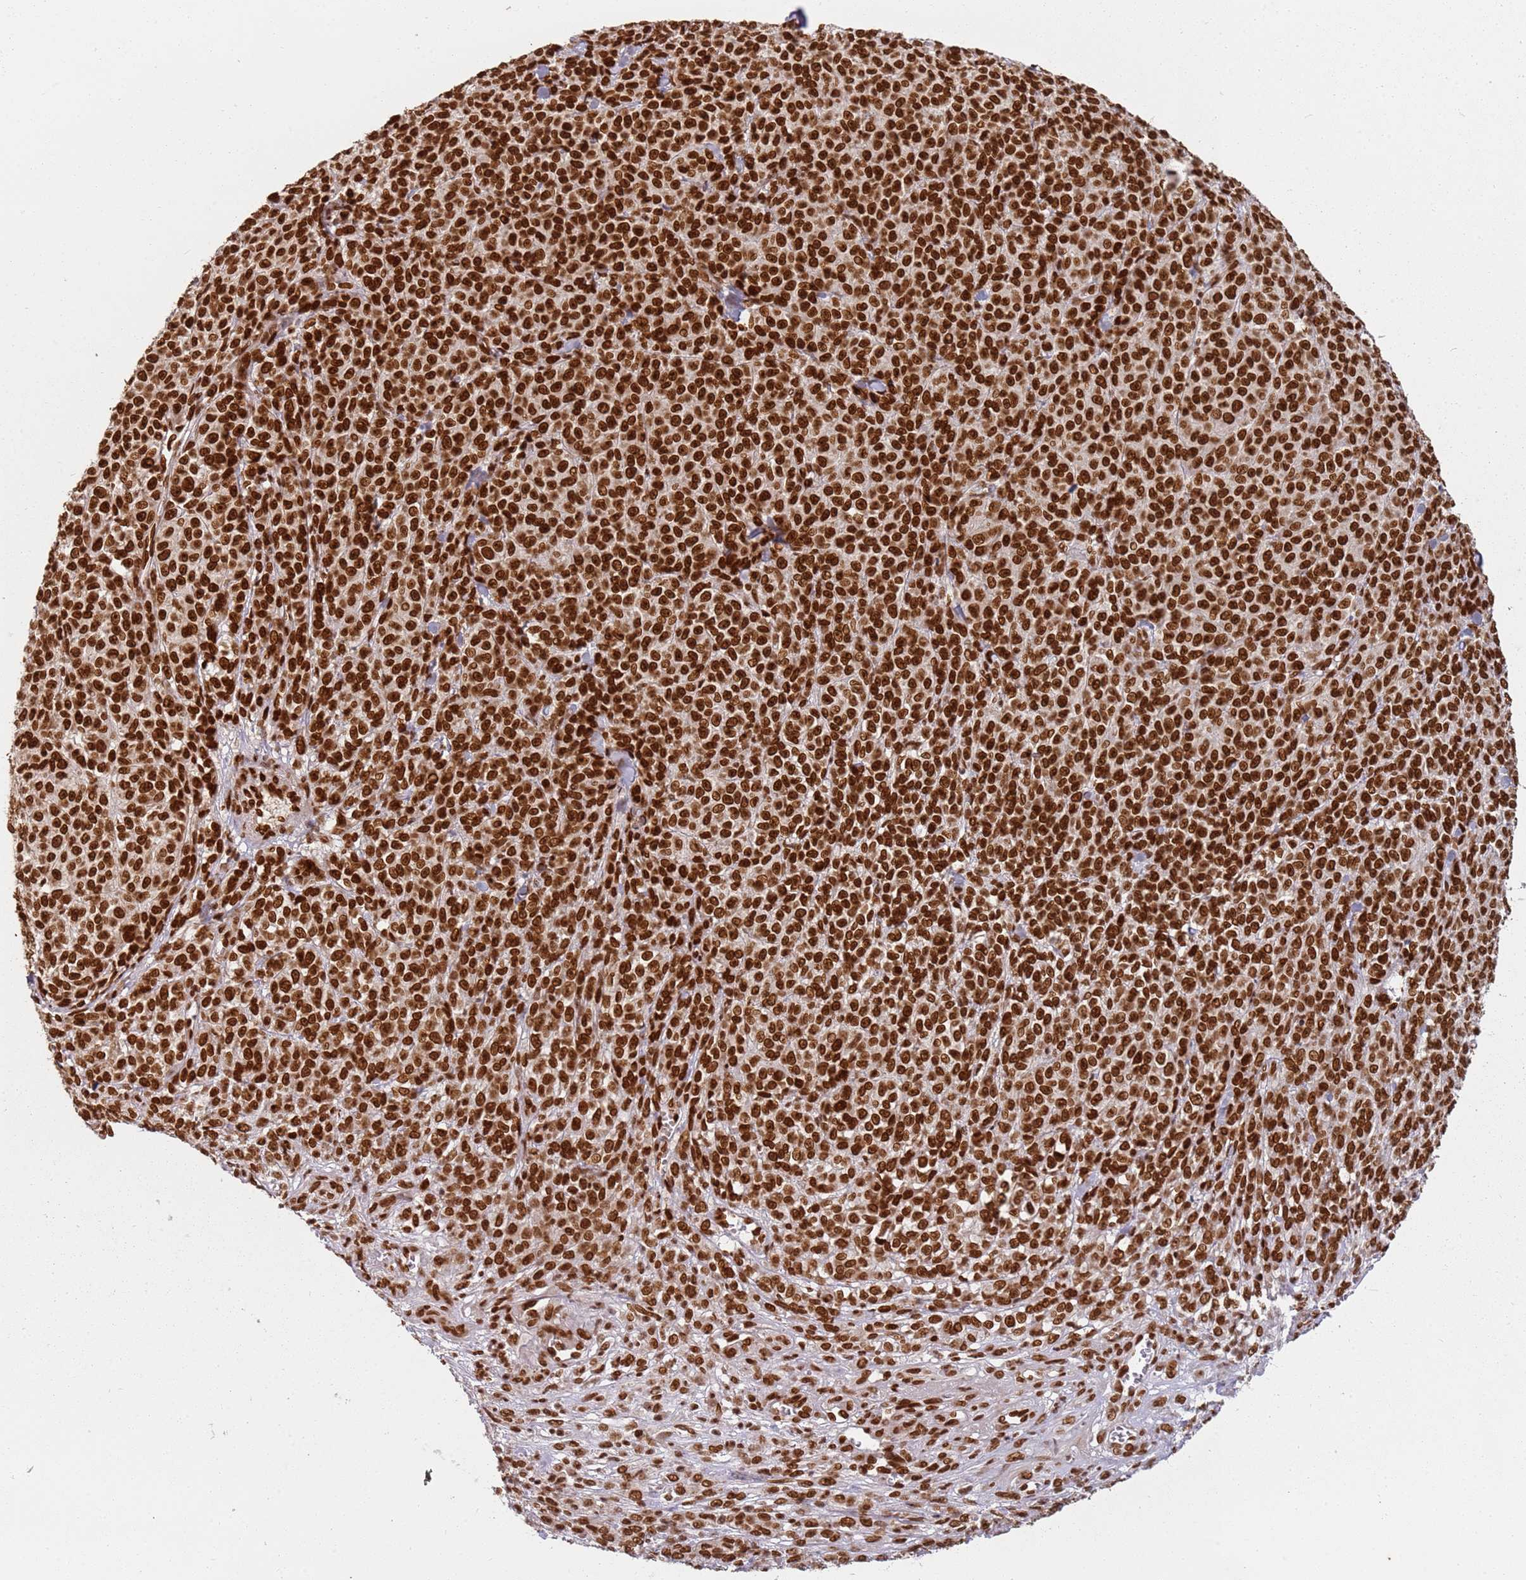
{"staining": {"intensity": "strong", "quantity": ">75%", "location": "nuclear"}, "tissue": "melanoma", "cell_type": "Tumor cells", "image_type": "cancer", "snomed": [{"axis": "morphology", "description": "Normal tissue, NOS"}, {"axis": "morphology", "description": "Malignant melanoma, NOS"}, {"axis": "topography", "description": "Skin"}], "caption": "Protein analysis of malignant melanoma tissue shows strong nuclear staining in about >75% of tumor cells.", "gene": "TENT4A", "patient": {"sex": "female", "age": 34}}